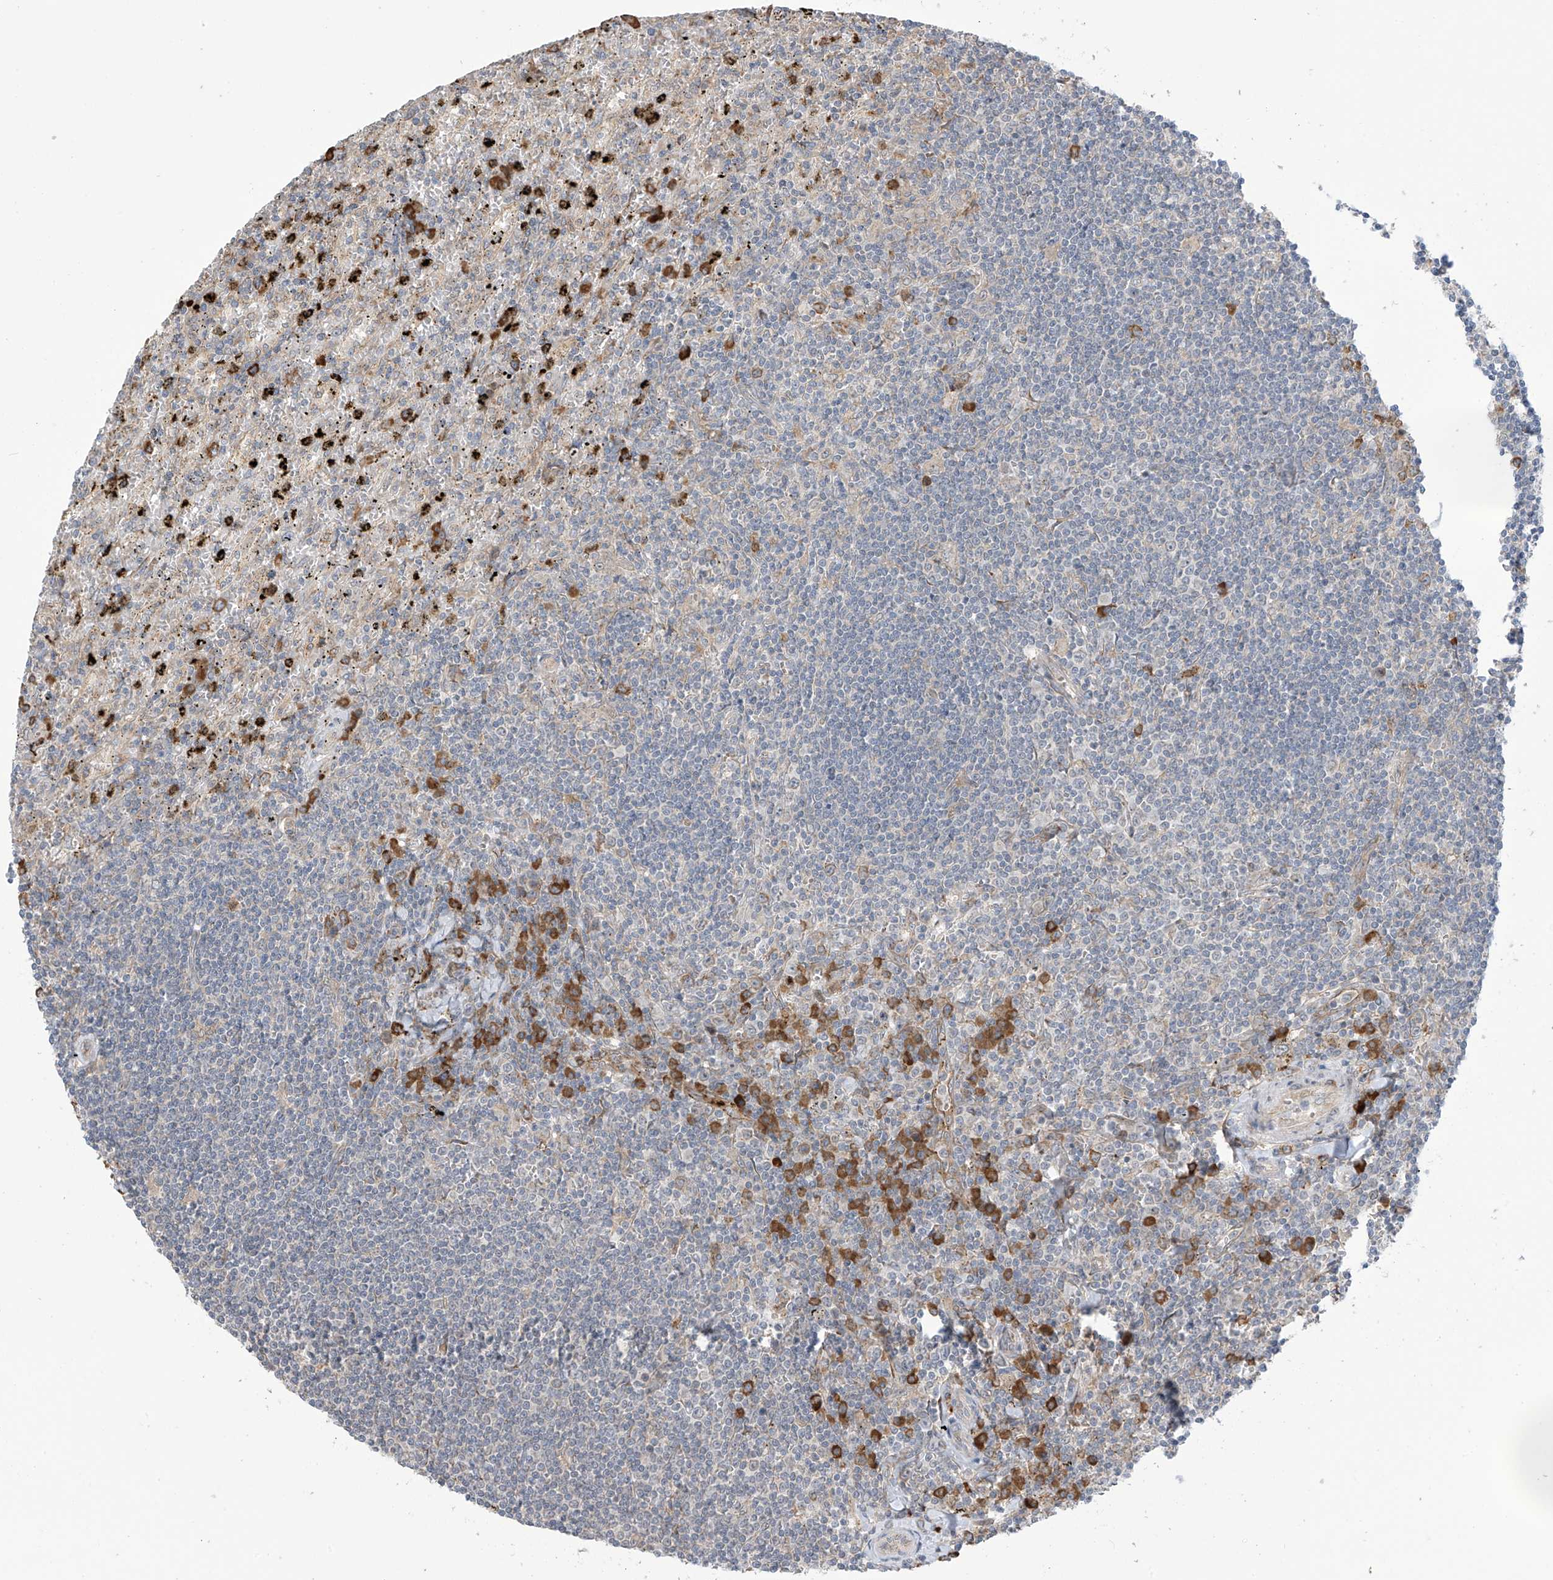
{"staining": {"intensity": "negative", "quantity": "none", "location": "none"}, "tissue": "lymphoma", "cell_type": "Tumor cells", "image_type": "cancer", "snomed": [{"axis": "morphology", "description": "Malignant lymphoma, non-Hodgkin's type, Low grade"}, {"axis": "topography", "description": "Spleen"}], "caption": "There is no significant staining in tumor cells of lymphoma.", "gene": "KIAA1522", "patient": {"sex": "male", "age": 76}}